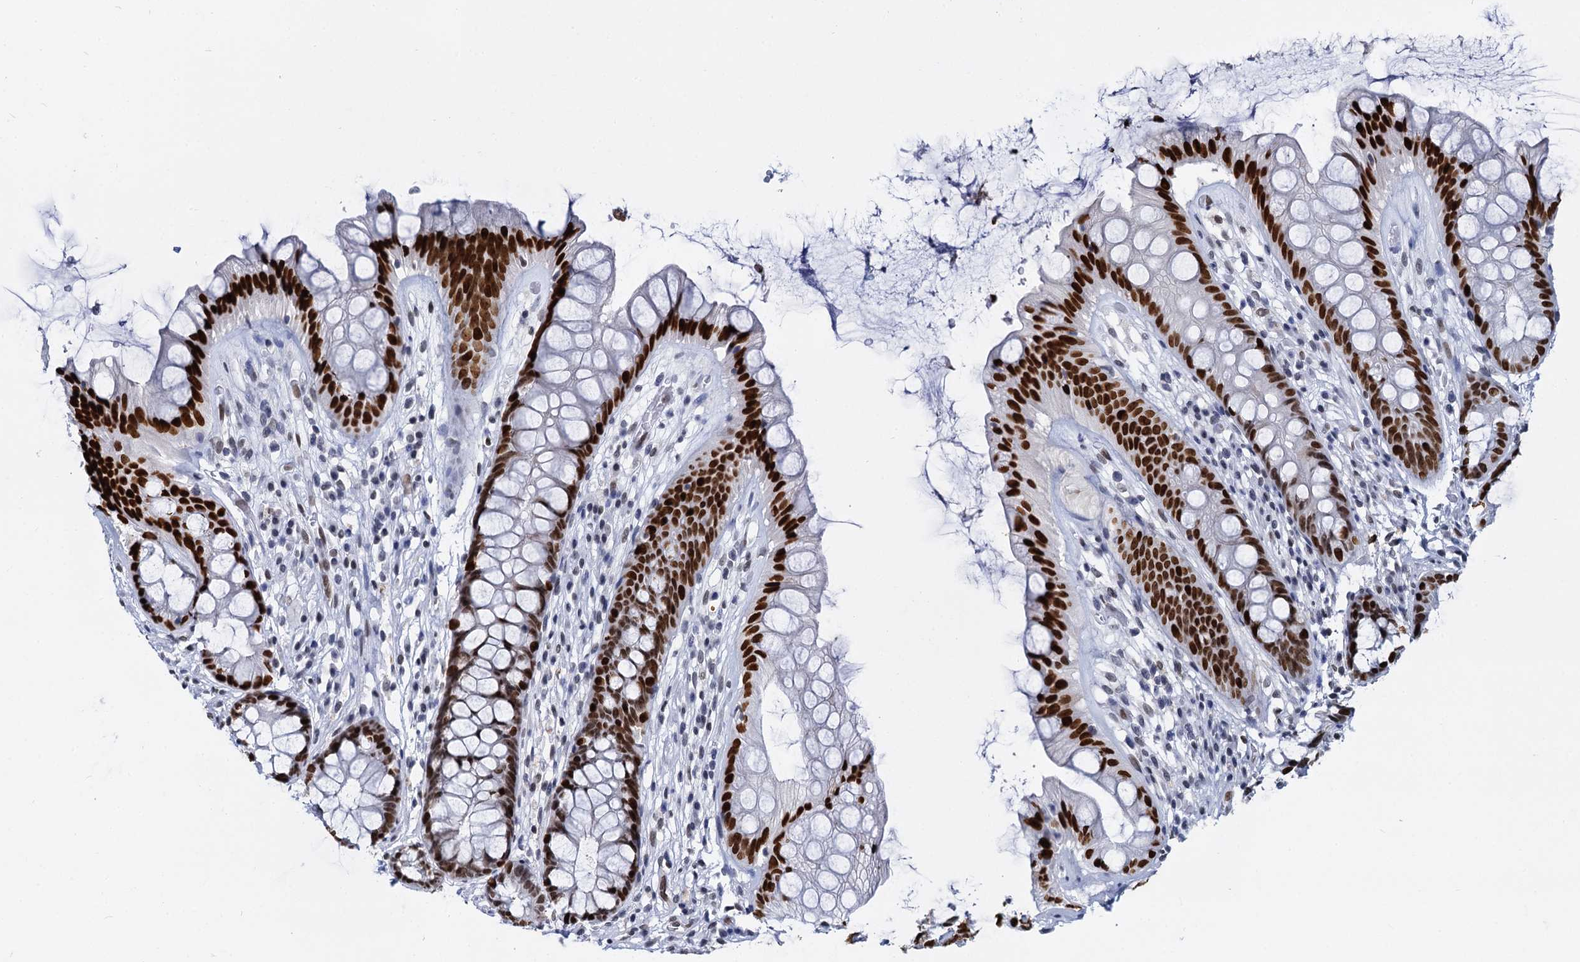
{"staining": {"intensity": "strong", "quantity": ">75%", "location": "nuclear"}, "tissue": "rectum", "cell_type": "Glandular cells", "image_type": "normal", "snomed": [{"axis": "morphology", "description": "Normal tissue, NOS"}, {"axis": "topography", "description": "Rectum"}], "caption": "A high amount of strong nuclear expression is present in approximately >75% of glandular cells in unremarkable rectum.", "gene": "CMAS", "patient": {"sex": "male", "age": 74}}